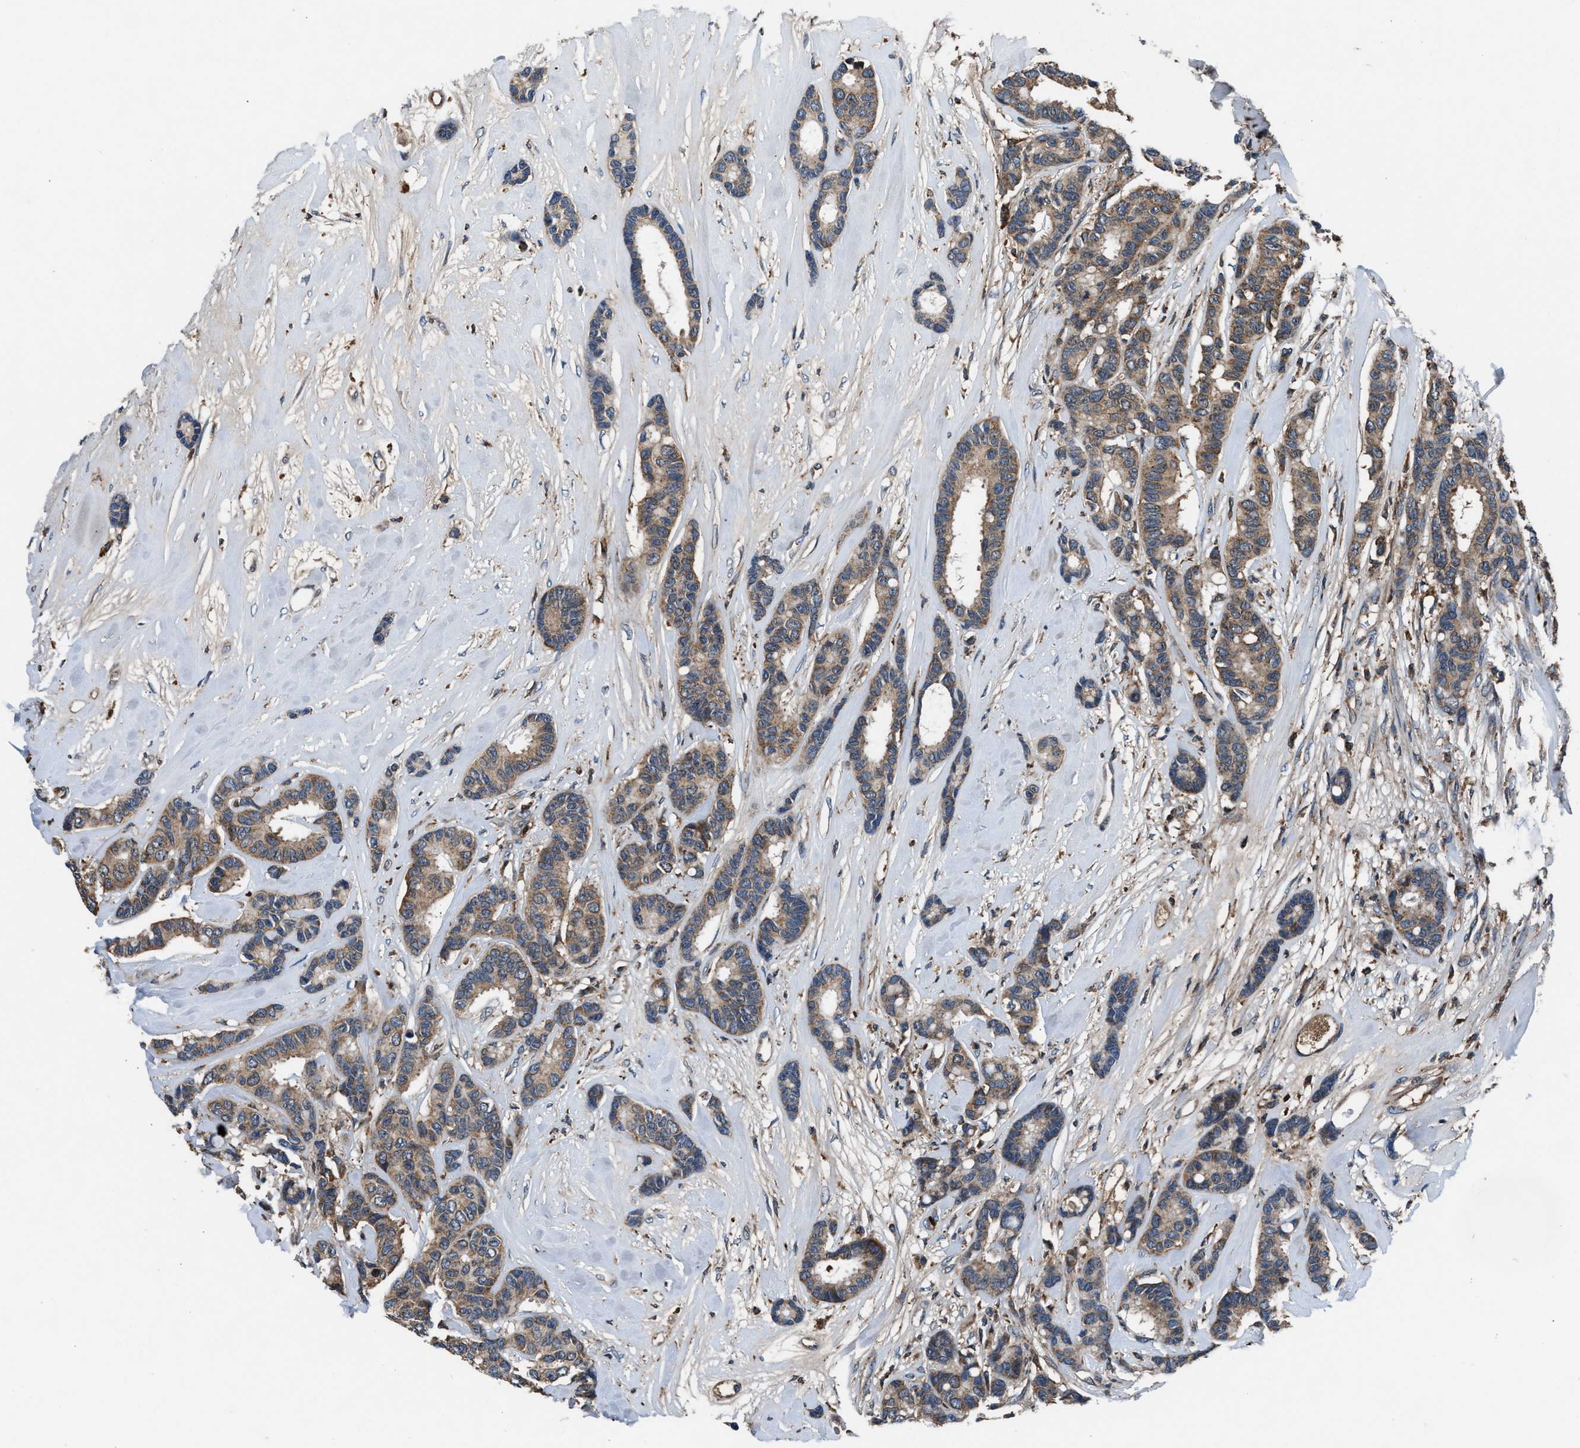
{"staining": {"intensity": "weak", "quantity": ">75%", "location": "cytoplasmic/membranous"}, "tissue": "breast cancer", "cell_type": "Tumor cells", "image_type": "cancer", "snomed": [{"axis": "morphology", "description": "Duct carcinoma"}, {"axis": "topography", "description": "Breast"}], "caption": "The histopathology image shows staining of breast infiltrating ductal carcinoma, revealing weak cytoplasmic/membranous protein positivity (brown color) within tumor cells. The staining is performed using DAB brown chromogen to label protein expression. The nuclei are counter-stained blue using hematoxylin.", "gene": "FAM221A", "patient": {"sex": "female", "age": 87}}